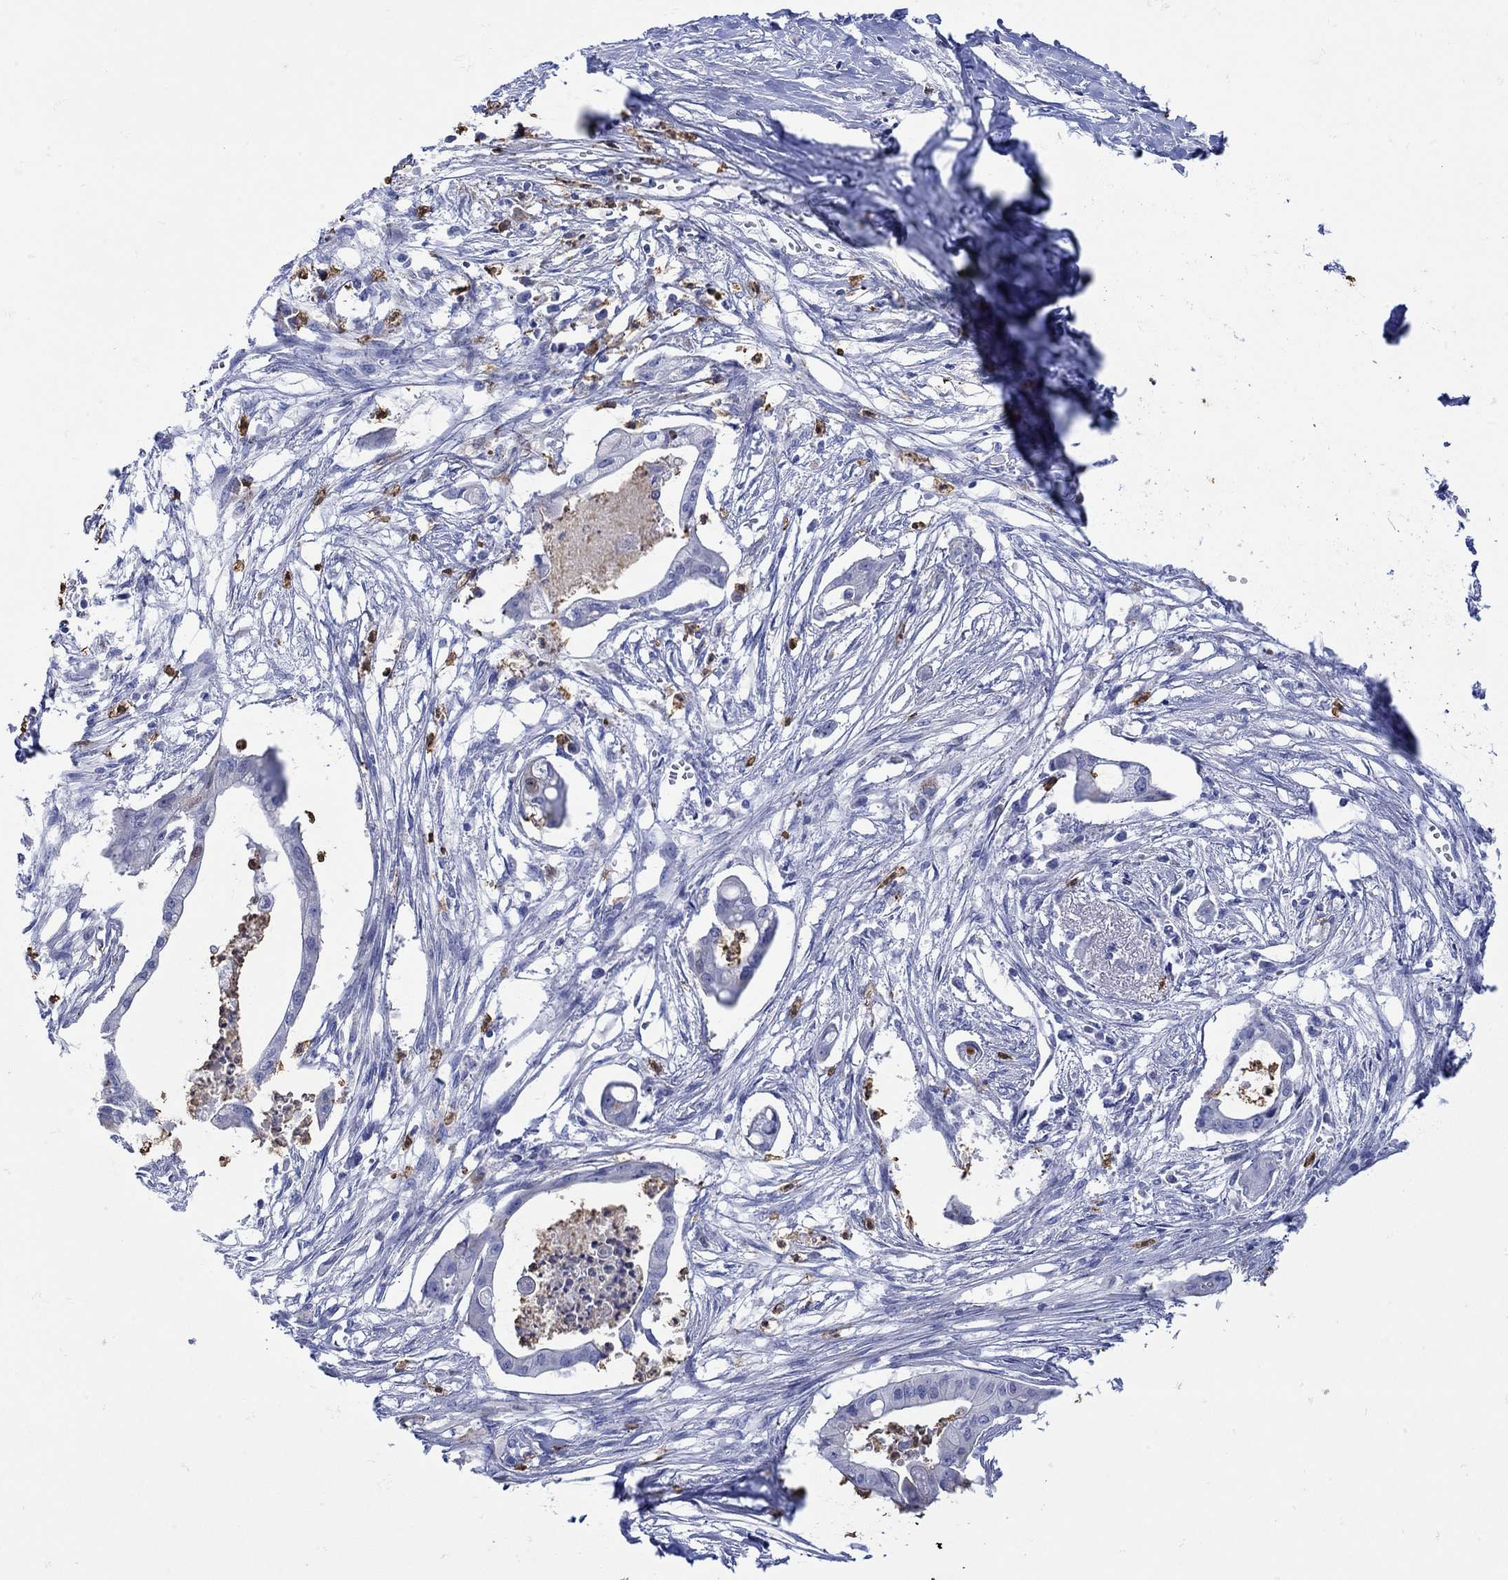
{"staining": {"intensity": "negative", "quantity": "none", "location": "none"}, "tissue": "pancreatic cancer", "cell_type": "Tumor cells", "image_type": "cancer", "snomed": [{"axis": "morphology", "description": "Normal tissue, NOS"}, {"axis": "morphology", "description": "Adenocarcinoma, NOS"}, {"axis": "topography", "description": "Pancreas"}], "caption": "Immunohistochemistry (IHC) photomicrograph of pancreatic cancer stained for a protein (brown), which exhibits no staining in tumor cells.", "gene": "LINGO3", "patient": {"sex": "female", "age": 58}}